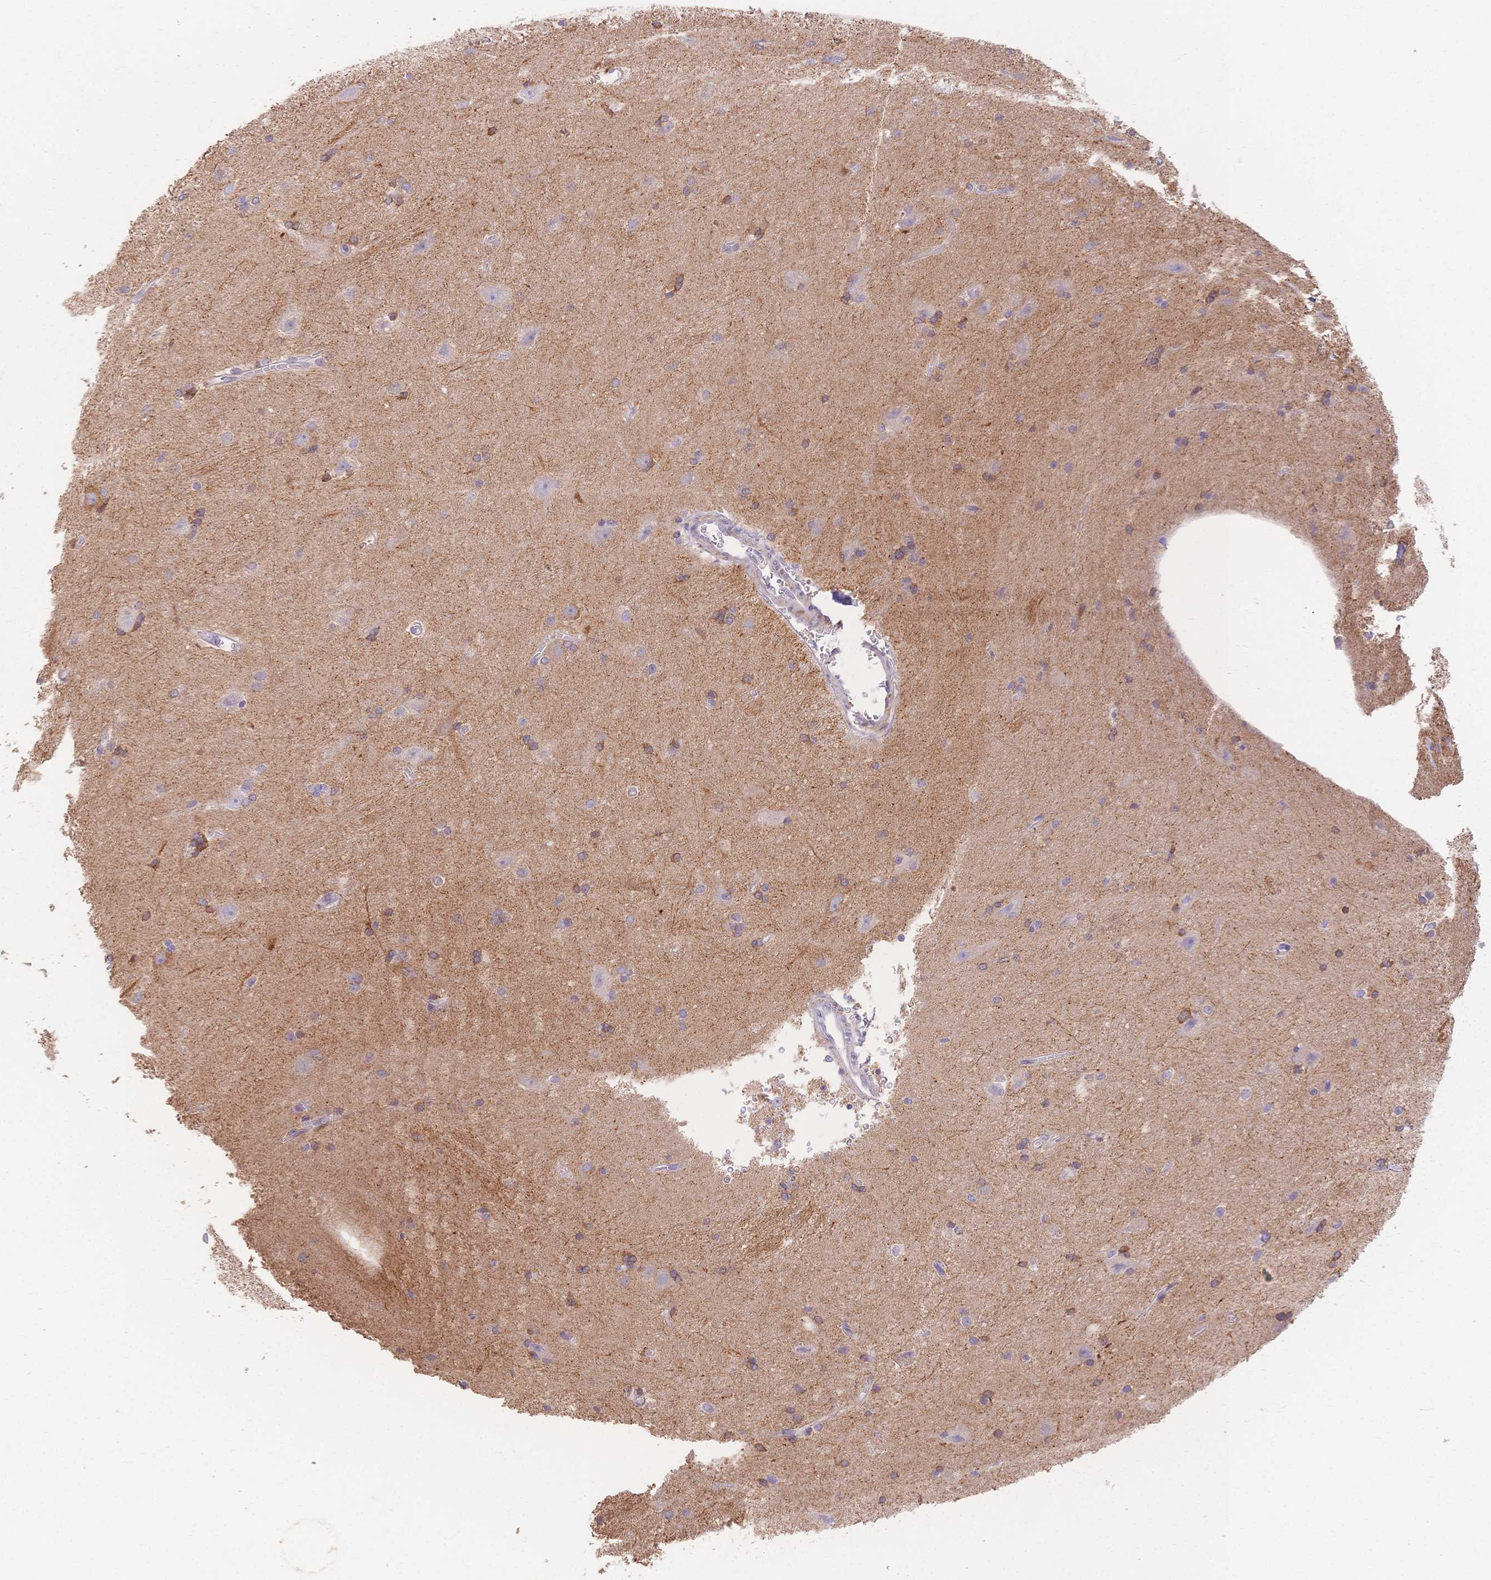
{"staining": {"intensity": "weak", "quantity": "25%-75%", "location": "cytoplasmic/membranous"}, "tissue": "hippocampus", "cell_type": "Glial cells", "image_type": "normal", "snomed": [{"axis": "morphology", "description": "Normal tissue, NOS"}, {"axis": "topography", "description": "Cerebral cortex"}, {"axis": "topography", "description": "Hippocampus"}], "caption": "Immunohistochemistry (IHC) photomicrograph of unremarkable hippocampus: hippocampus stained using immunohistochemistry (IHC) shows low levels of weak protein expression localized specifically in the cytoplasmic/membranous of glial cells, appearing as a cytoplasmic/membranous brown color.", "gene": "HS3ST5", "patient": {"sex": "female", "age": 19}}